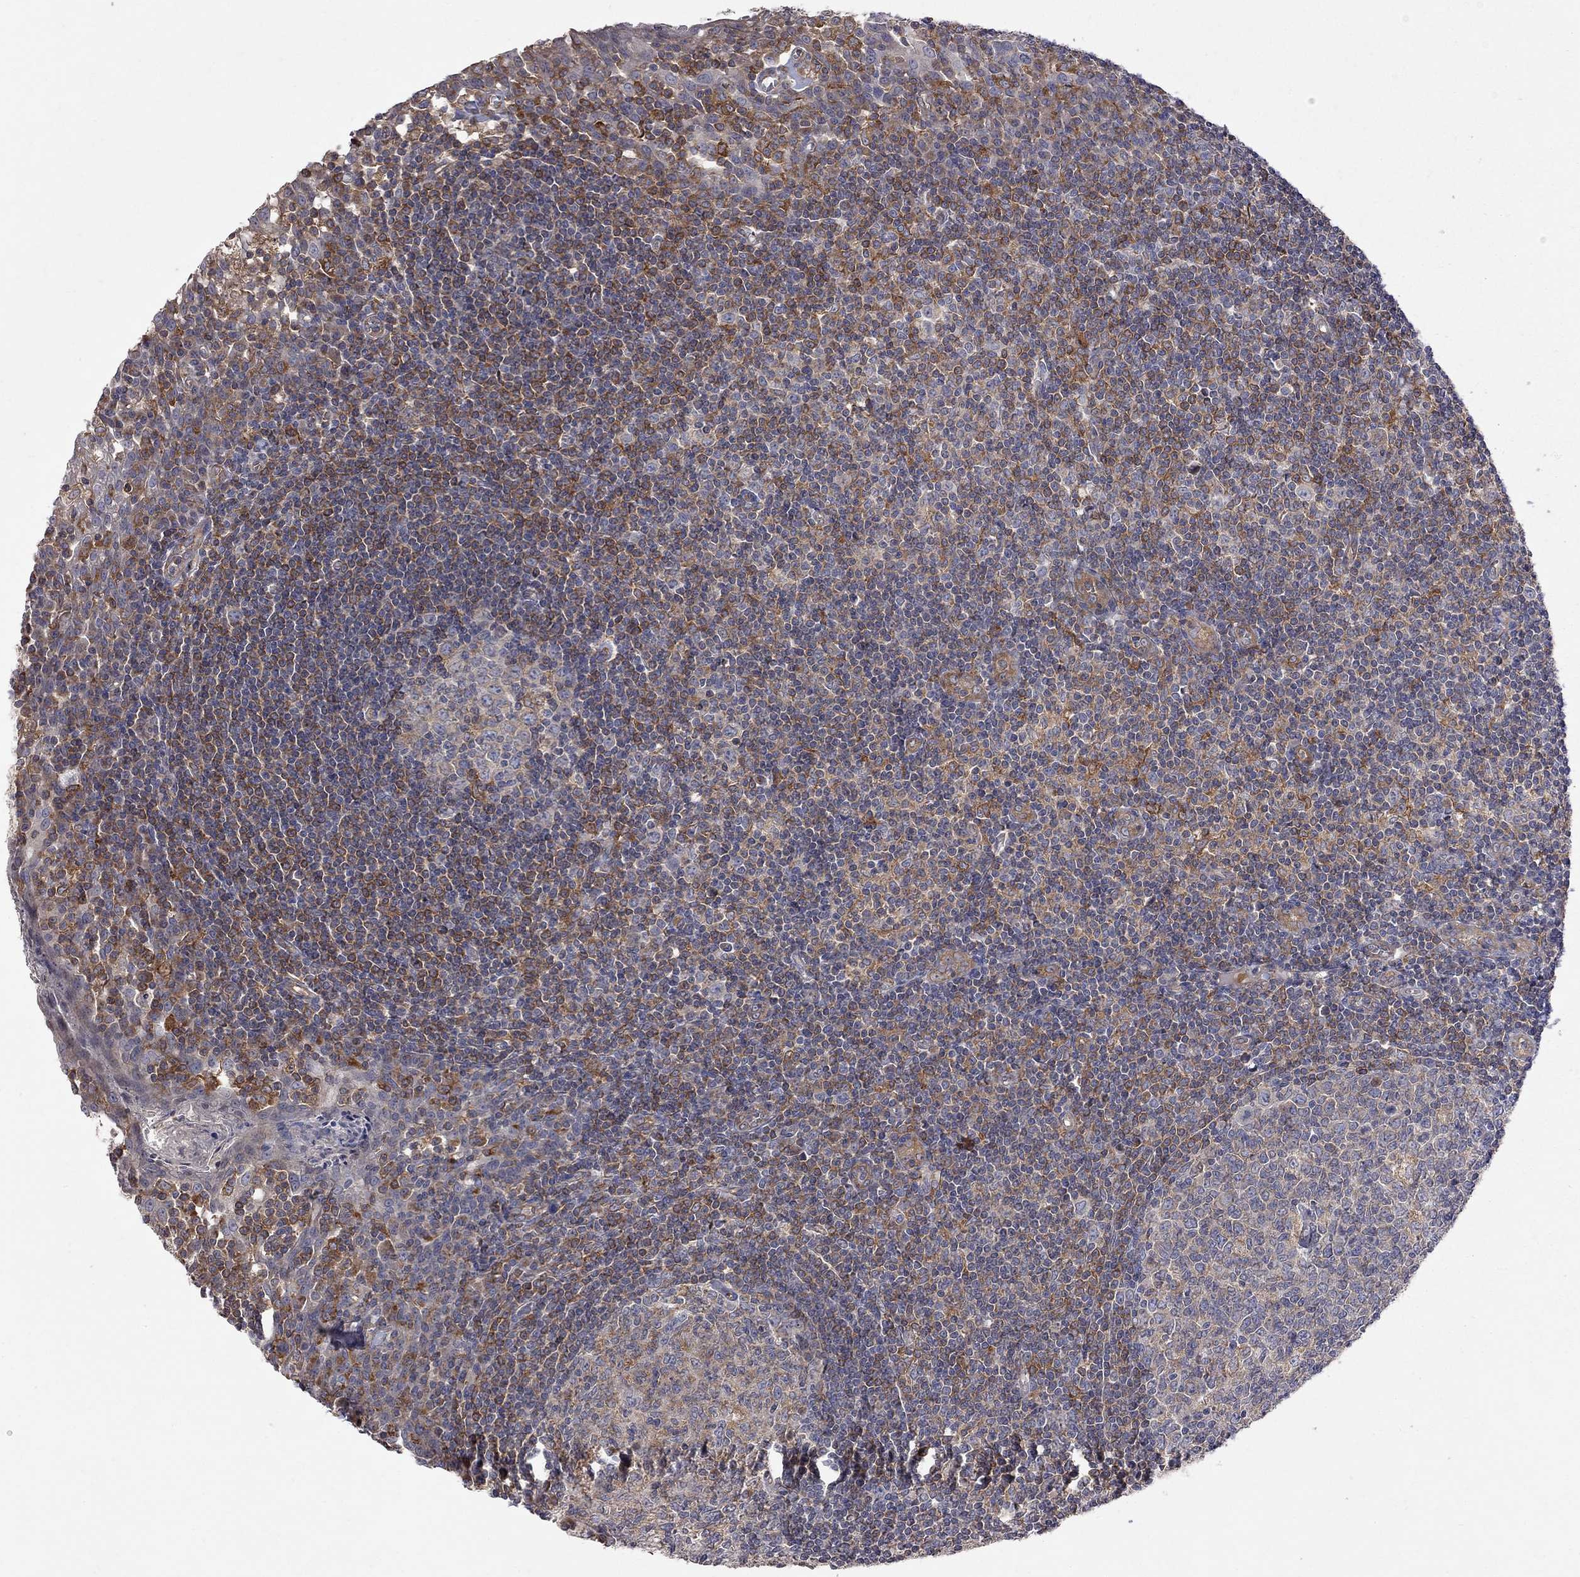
{"staining": {"intensity": "weak", "quantity": "25%-75%", "location": "cytoplasmic/membranous"}, "tissue": "tonsil", "cell_type": "Germinal center cells", "image_type": "normal", "snomed": [{"axis": "morphology", "description": "Normal tissue, NOS"}, {"axis": "topography", "description": "Tonsil"}], "caption": "This micrograph demonstrates benign tonsil stained with immunohistochemistry to label a protein in brown. The cytoplasmic/membranous of germinal center cells show weak positivity for the protein. Nuclei are counter-stained blue.", "gene": "ABI3", "patient": {"sex": "female", "age": 13}}